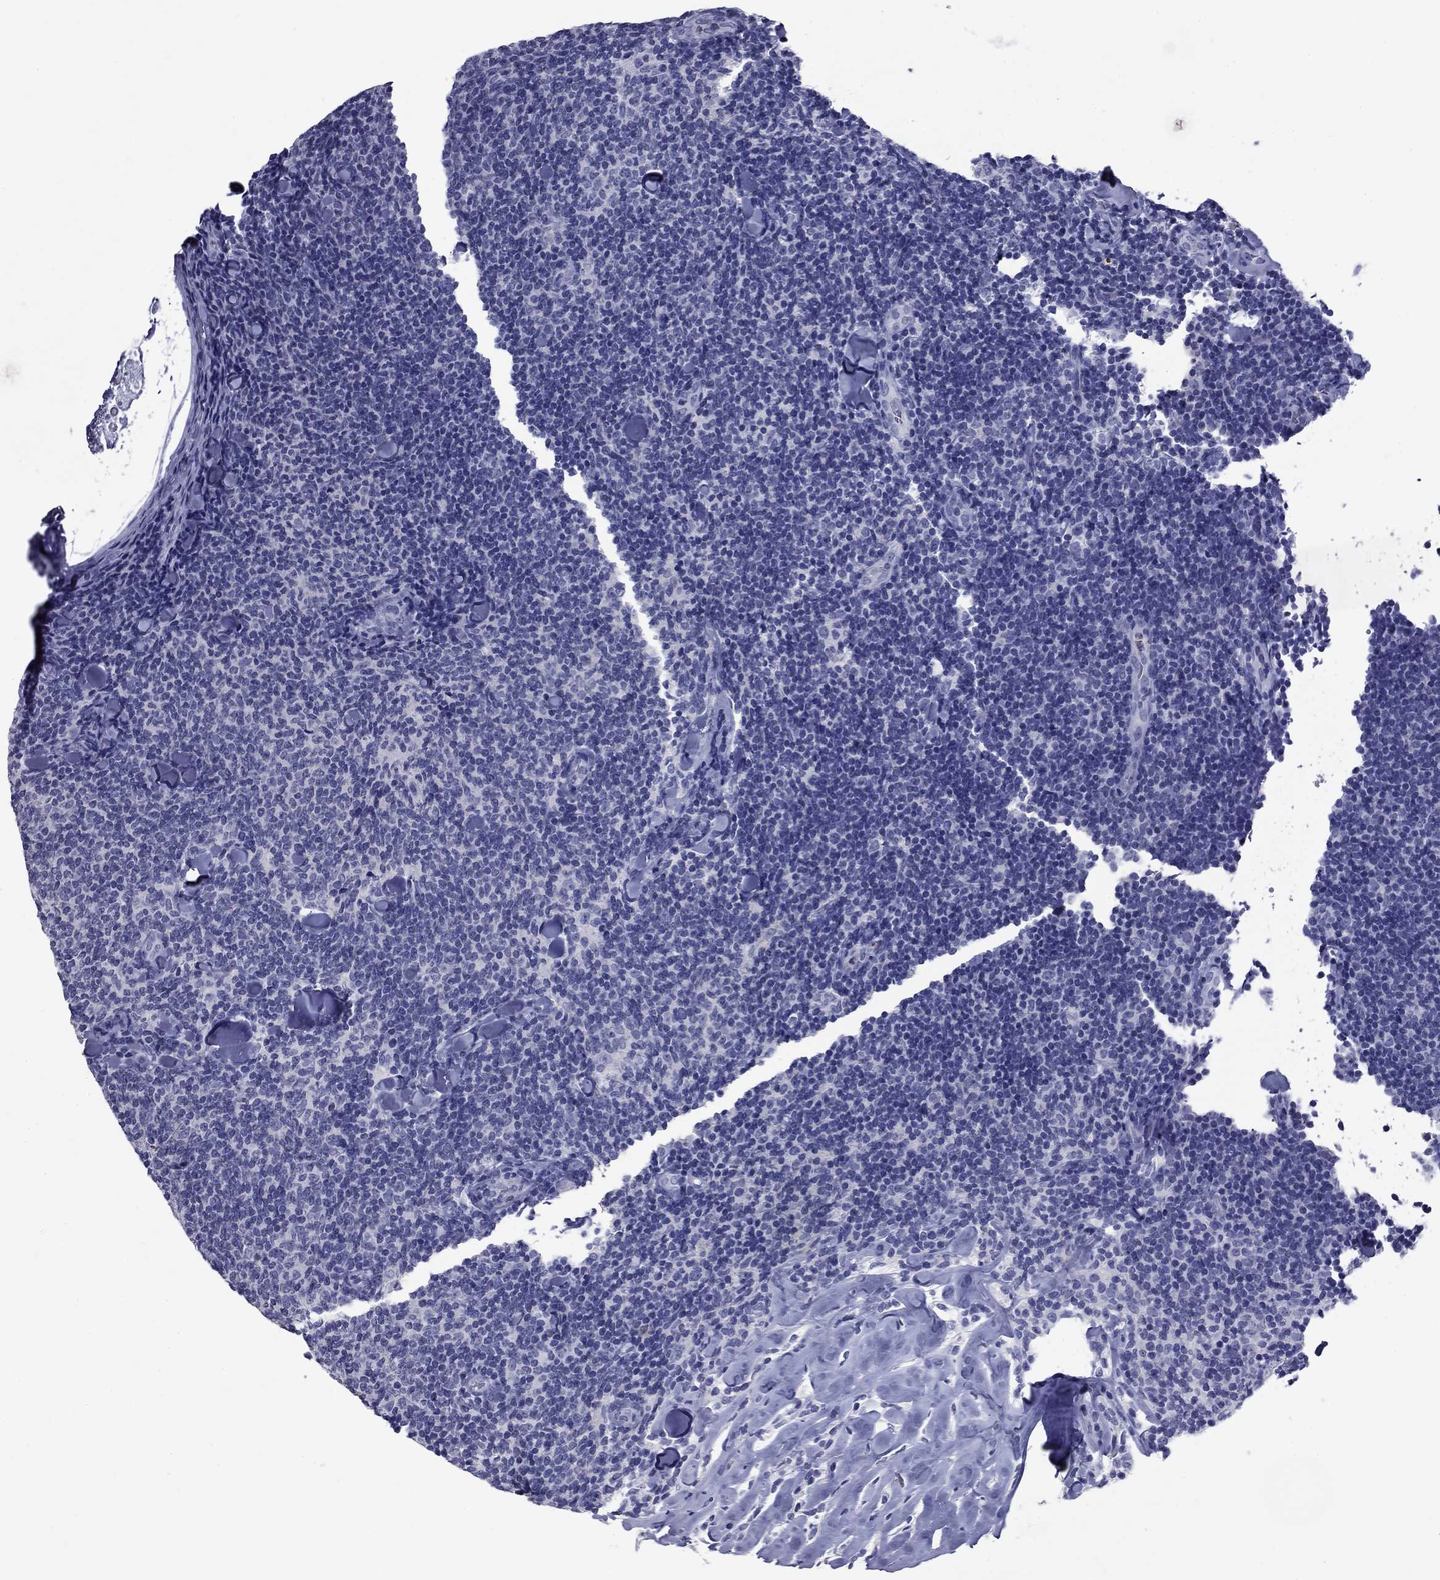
{"staining": {"intensity": "negative", "quantity": "none", "location": "none"}, "tissue": "lymphoma", "cell_type": "Tumor cells", "image_type": "cancer", "snomed": [{"axis": "morphology", "description": "Malignant lymphoma, non-Hodgkin's type, Low grade"}, {"axis": "topography", "description": "Lymph node"}], "caption": "Immunohistochemical staining of lymphoma reveals no significant positivity in tumor cells.", "gene": "CFAP119", "patient": {"sex": "female", "age": 56}}